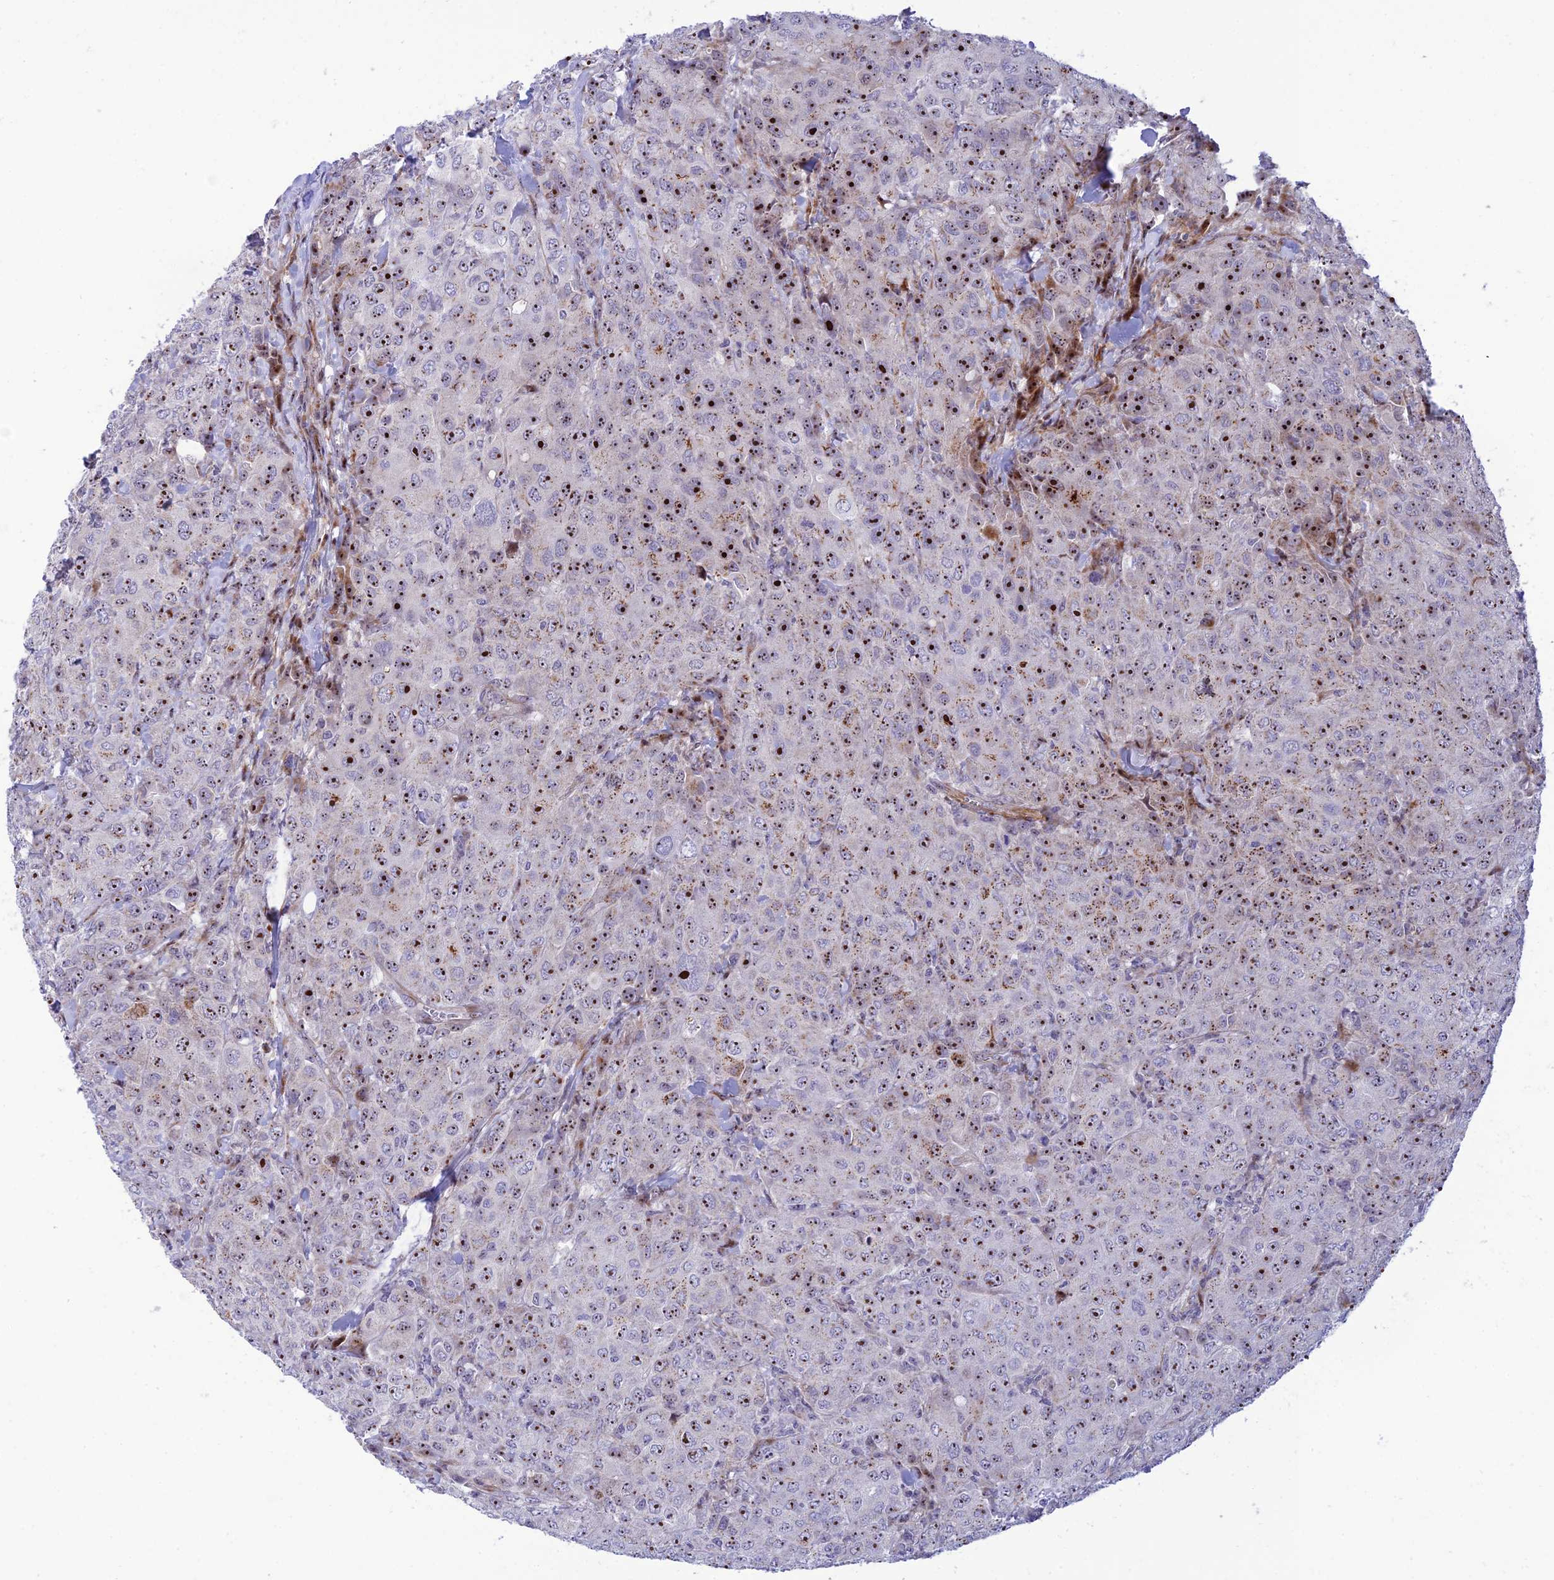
{"staining": {"intensity": "strong", "quantity": "25%-75%", "location": "nuclear"}, "tissue": "breast cancer", "cell_type": "Tumor cells", "image_type": "cancer", "snomed": [{"axis": "morphology", "description": "Duct carcinoma"}, {"axis": "topography", "description": "Breast"}], "caption": "High-magnification brightfield microscopy of breast infiltrating ductal carcinoma stained with DAB (brown) and counterstained with hematoxylin (blue). tumor cells exhibit strong nuclear staining is present in approximately25%-75% of cells. (DAB IHC with brightfield microscopy, high magnification).", "gene": "KBTBD7", "patient": {"sex": "female", "age": 43}}